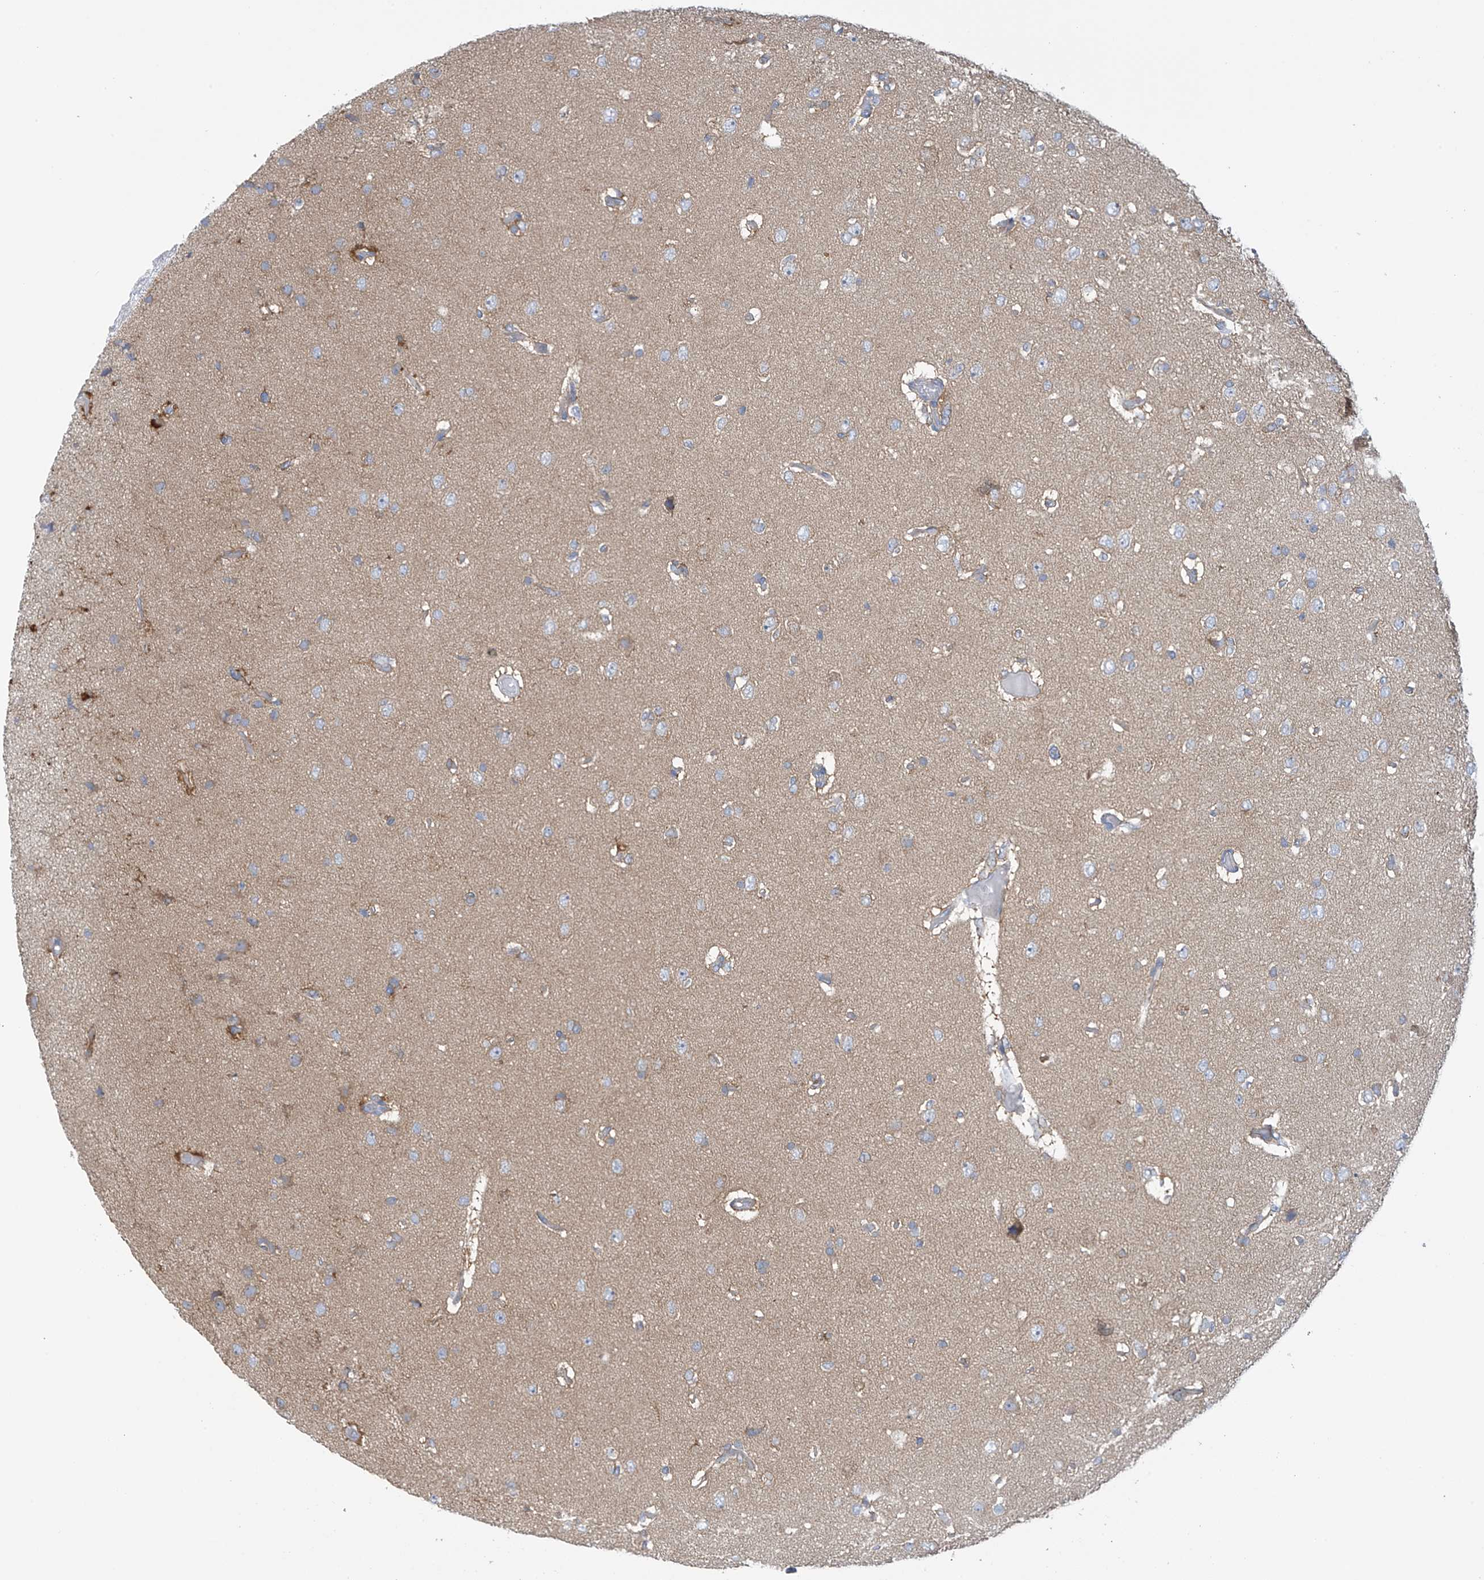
{"staining": {"intensity": "negative", "quantity": "none", "location": "none"}, "tissue": "glioma", "cell_type": "Tumor cells", "image_type": "cancer", "snomed": [{"axis": "morphology", "description": "Glioma, malignant, High grade"}, {"axis": "topography", "description": "Brain"}], "caption": "Immunohistochemistry image of neoplastic tissue: malignant high-grade glioma stained with DAB displays no significant protein expression in tumor cells.", "gene": "REPS1", "patient": {"sex": "female", "age": 59}}